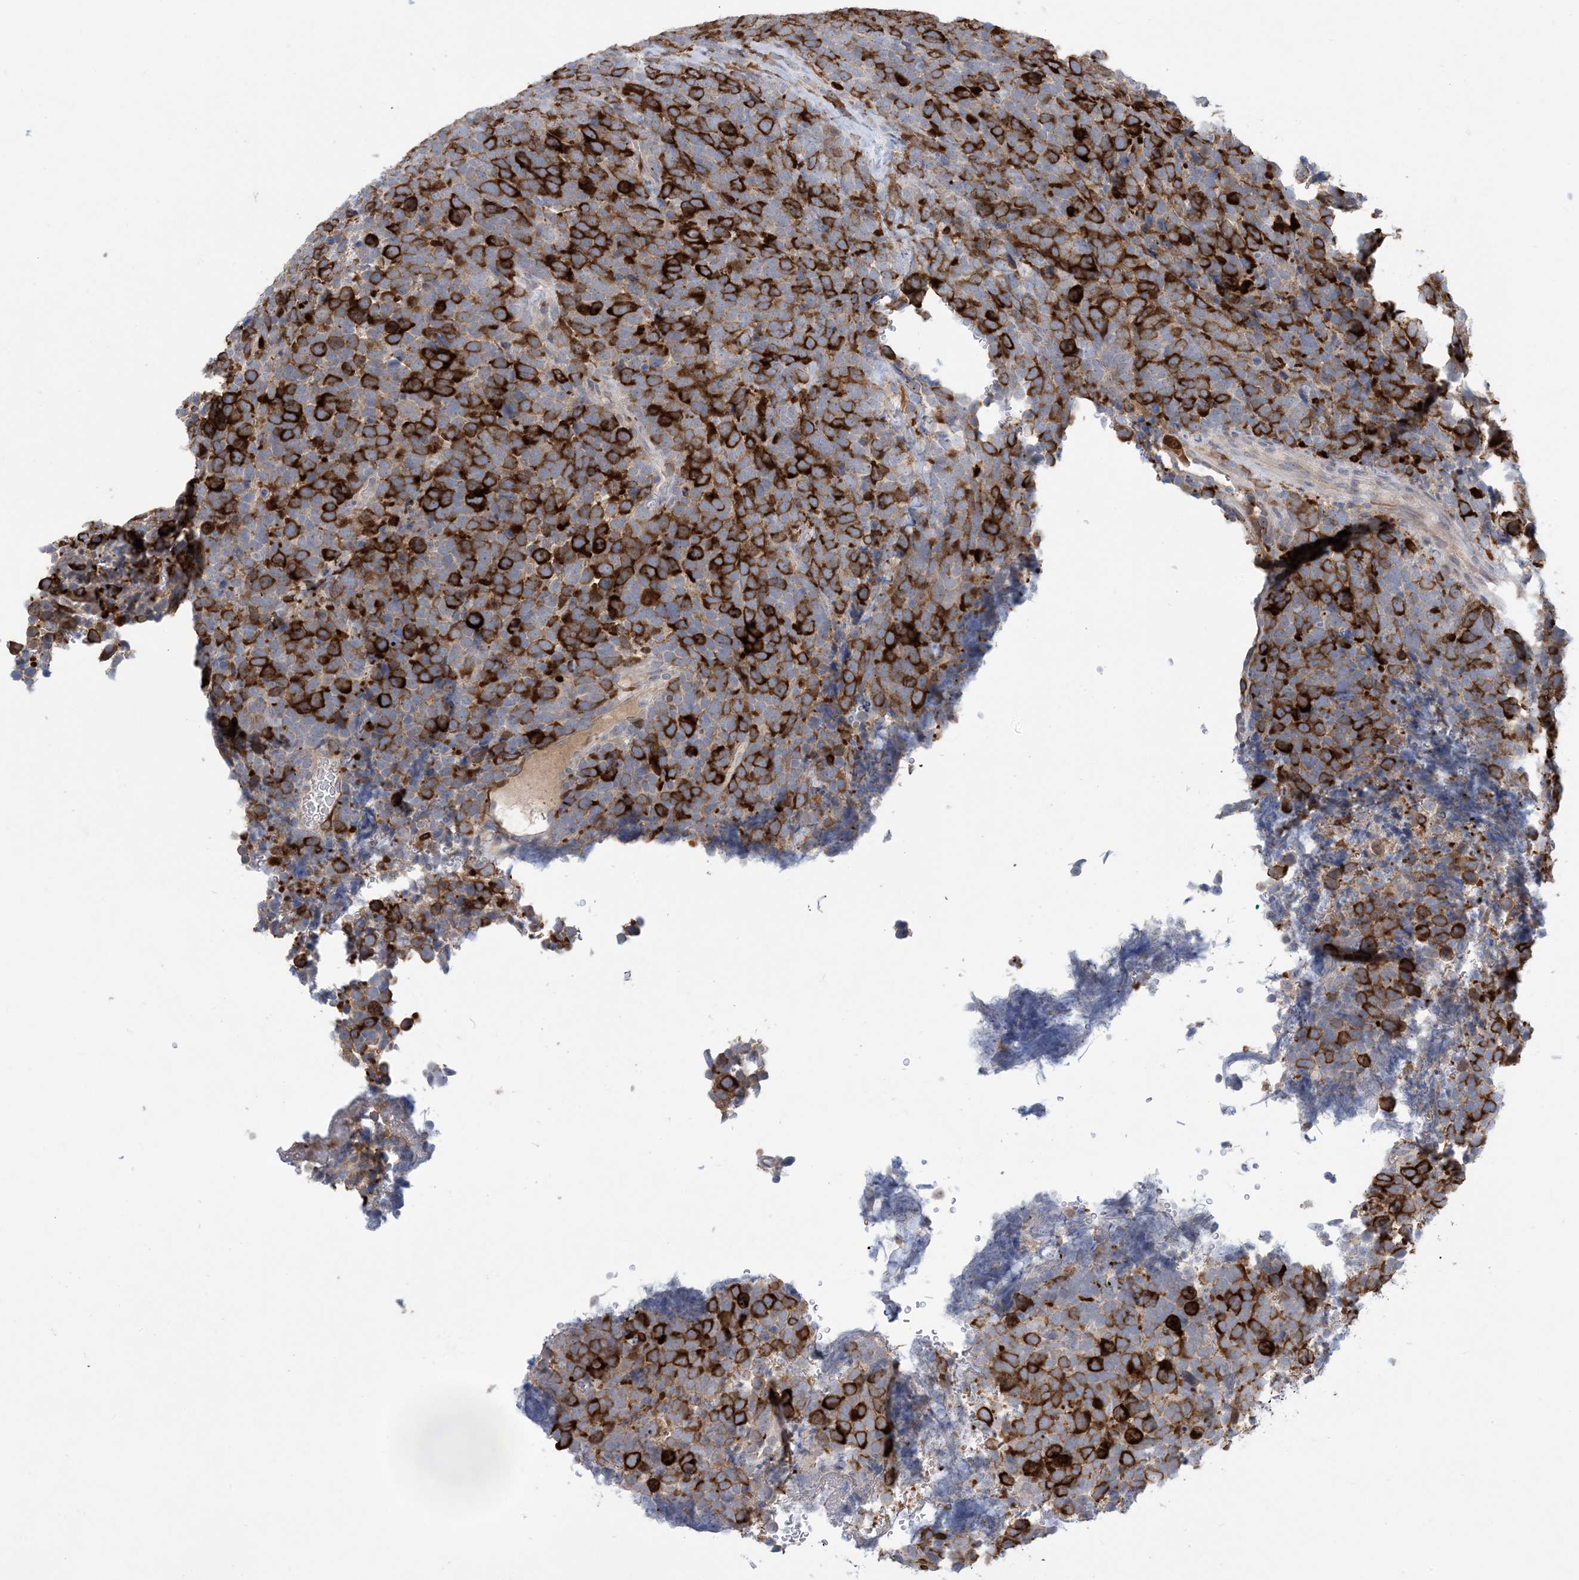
{"staining": {"intensity": "strong", "quantity": ">75%", "location": "cytoplasmic/membranous"}, "tissue": "urothelial cancer", "cell_type": "Tumor cells", "image_type": "cancer", "snomed": [{"axis": "morphology", "description": "Urothelial carcinoma, High grade"}, {"axis": "topography", "description": "Urinary bladder"}], "caption": "Immunohistochemistry (IHC) of human high-grade urothelial carcinoma displays high levels of strong cytoplasmic/membranous staining in about >75% of tumor cells.", "gene": "AOC1", "patient": {"sex": "female", "age": 82}}